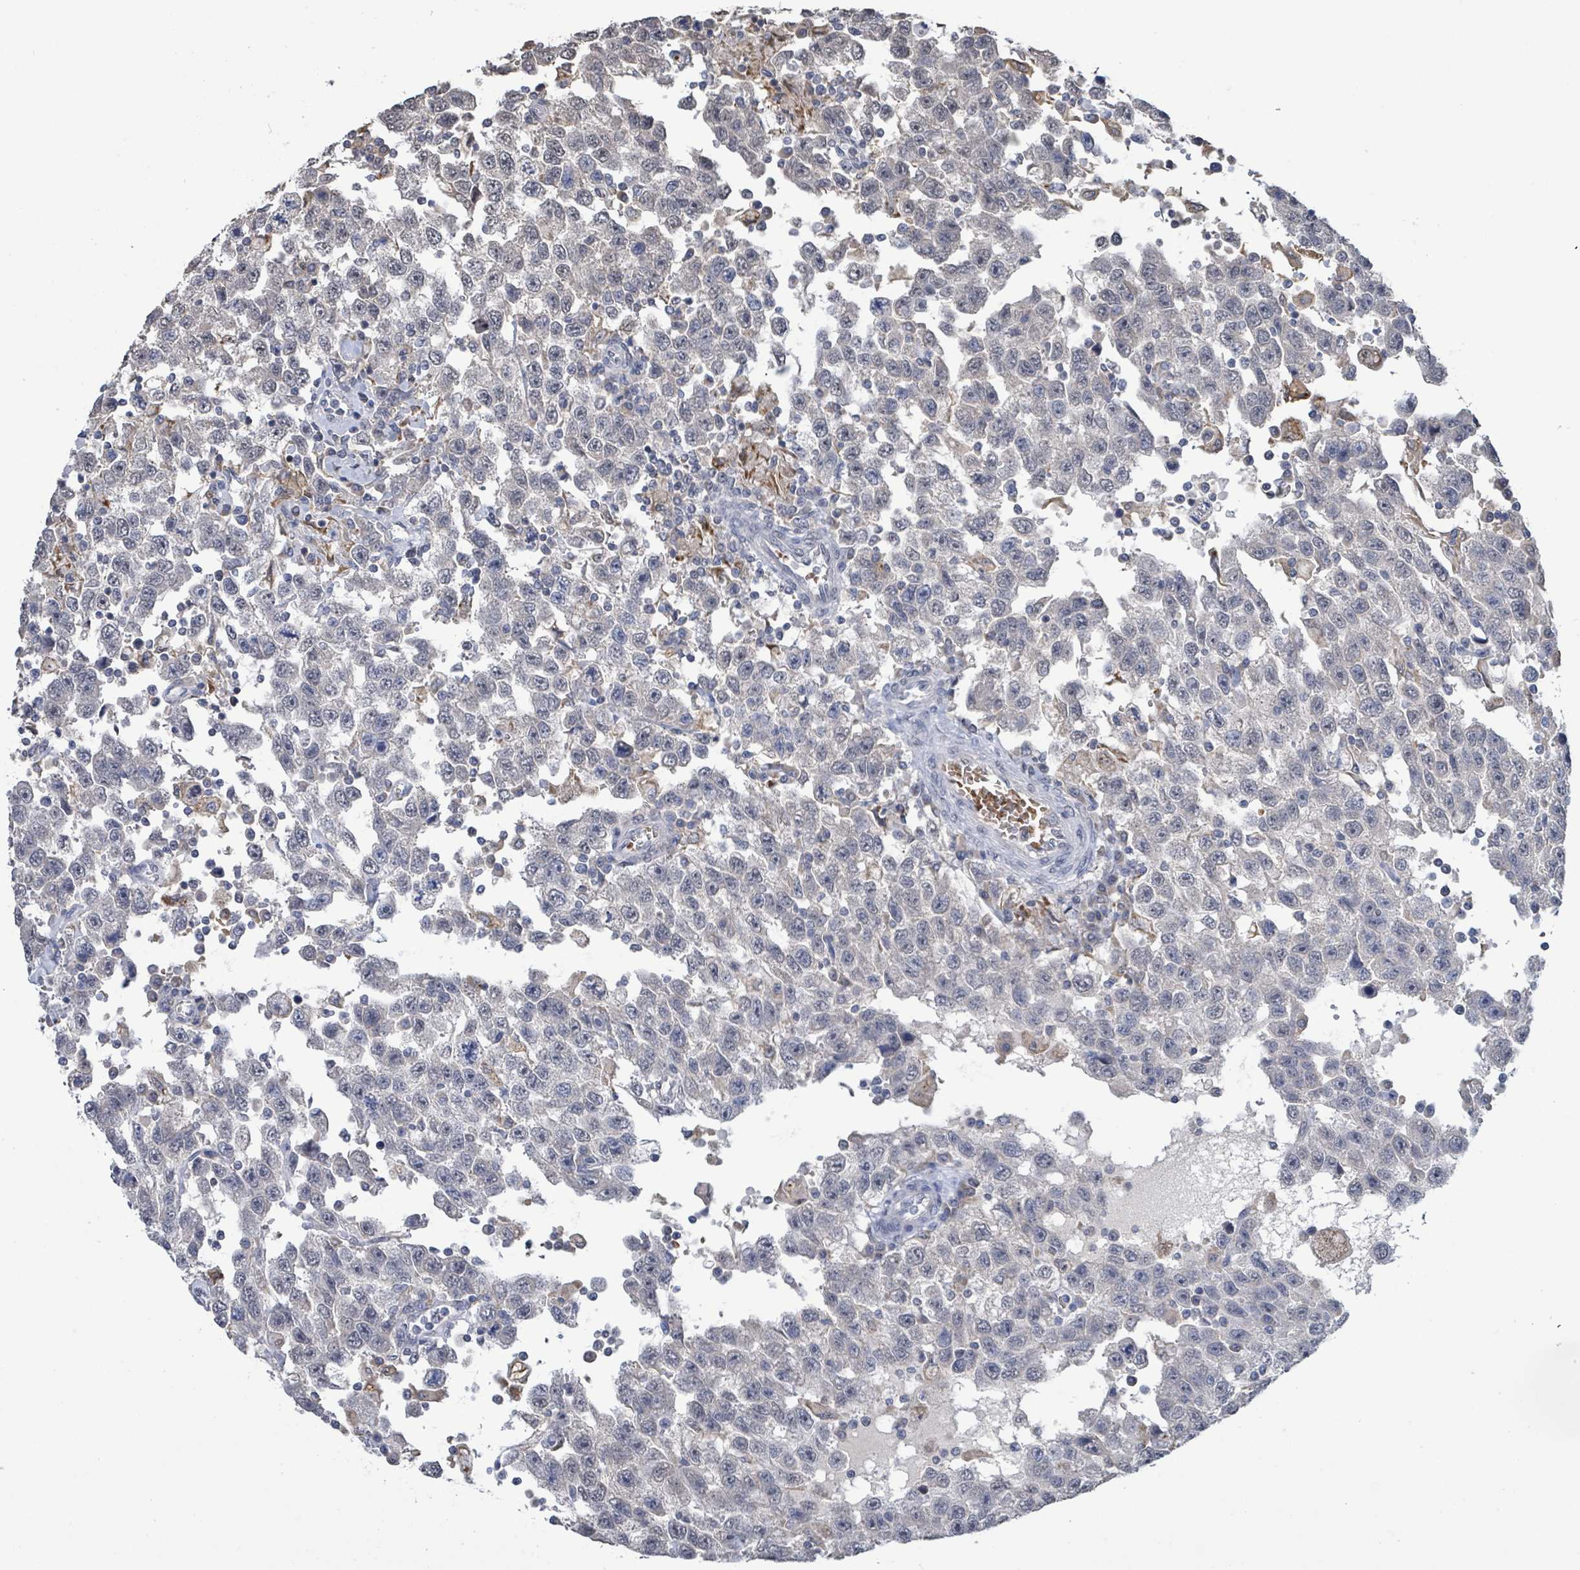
{"staining": {"intensity": "negative", "quantity": "none", "location": "none"}, "tissue": "testis cancer", "cell_type": "Tumor cells", "image_type": "cancer", "snomed": [{"axis": "morphology", "description": "Seminoma, NOS"}, {"axis": "topography", "description": "Testis"}], "caption": "The image demonstrates no significant positivity in tumor cells of testis cancer. Nuclei are stained in blue.", "gene": "SEBOX", "patient": {"sex": "male", "age": 41}}